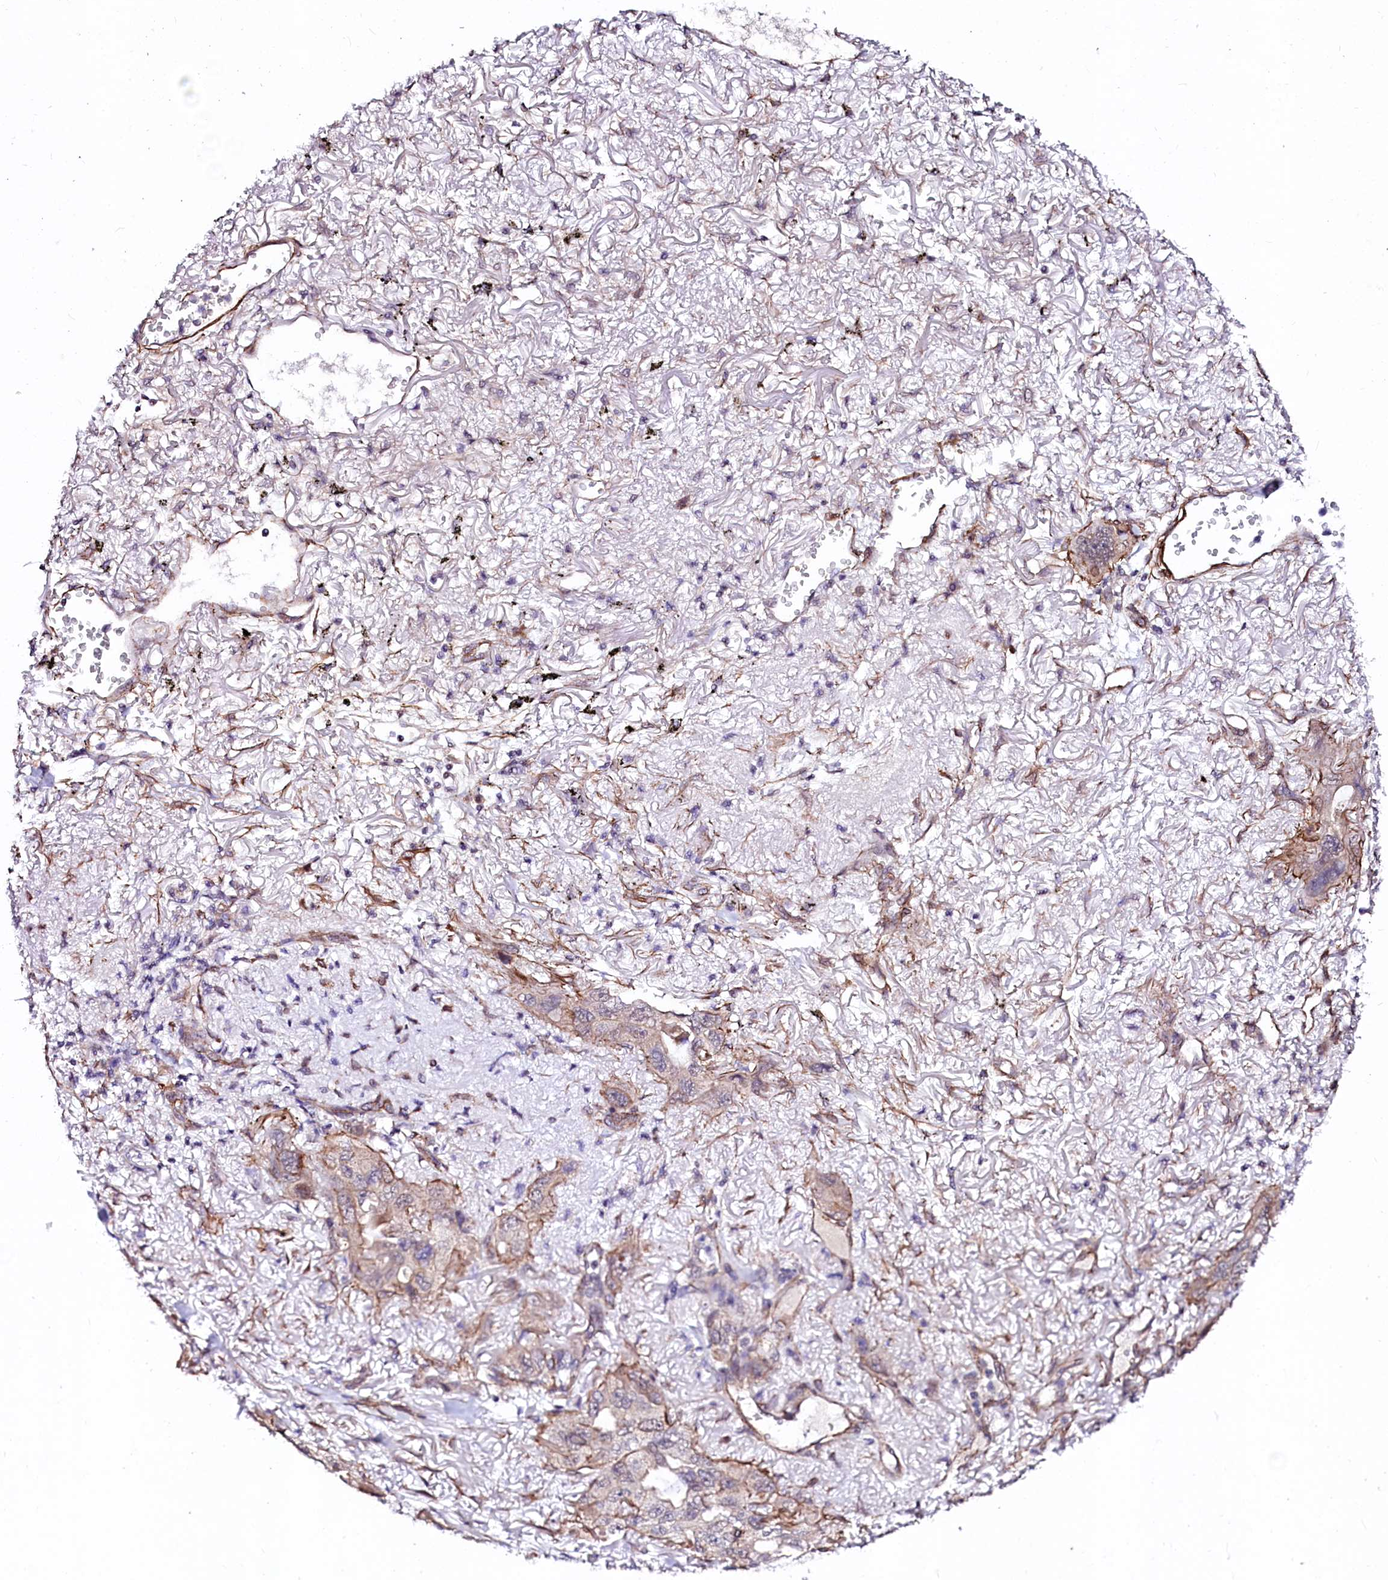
{"staining": {"intensity": "weak", "quantity": "25%-75%", "location": "cytoplasmic/membranous"}, "tissue": "lung cancer", "cell_type": "Tumor cells", "image_type": "cancer", "snomed": [{"axis": "morphology", "description": "Squamous cell carcinoma, NOS"}, {"axis": "topography", "description": "Lung"}], "caption": "A high-resolution image shows immunohistochemistry (IHC) staining of lung cancer (squamous cell carcinoma), which shows weak cytoplasmic/membranous positivity in approximately 25%-75% of tumor cells. (DAB (3,3'-diaminobenzidine) = brown stain, brightfield microscopy at high magnification).", "gene": "GPR176", "patient": {"sex": "female", "age": 73}}